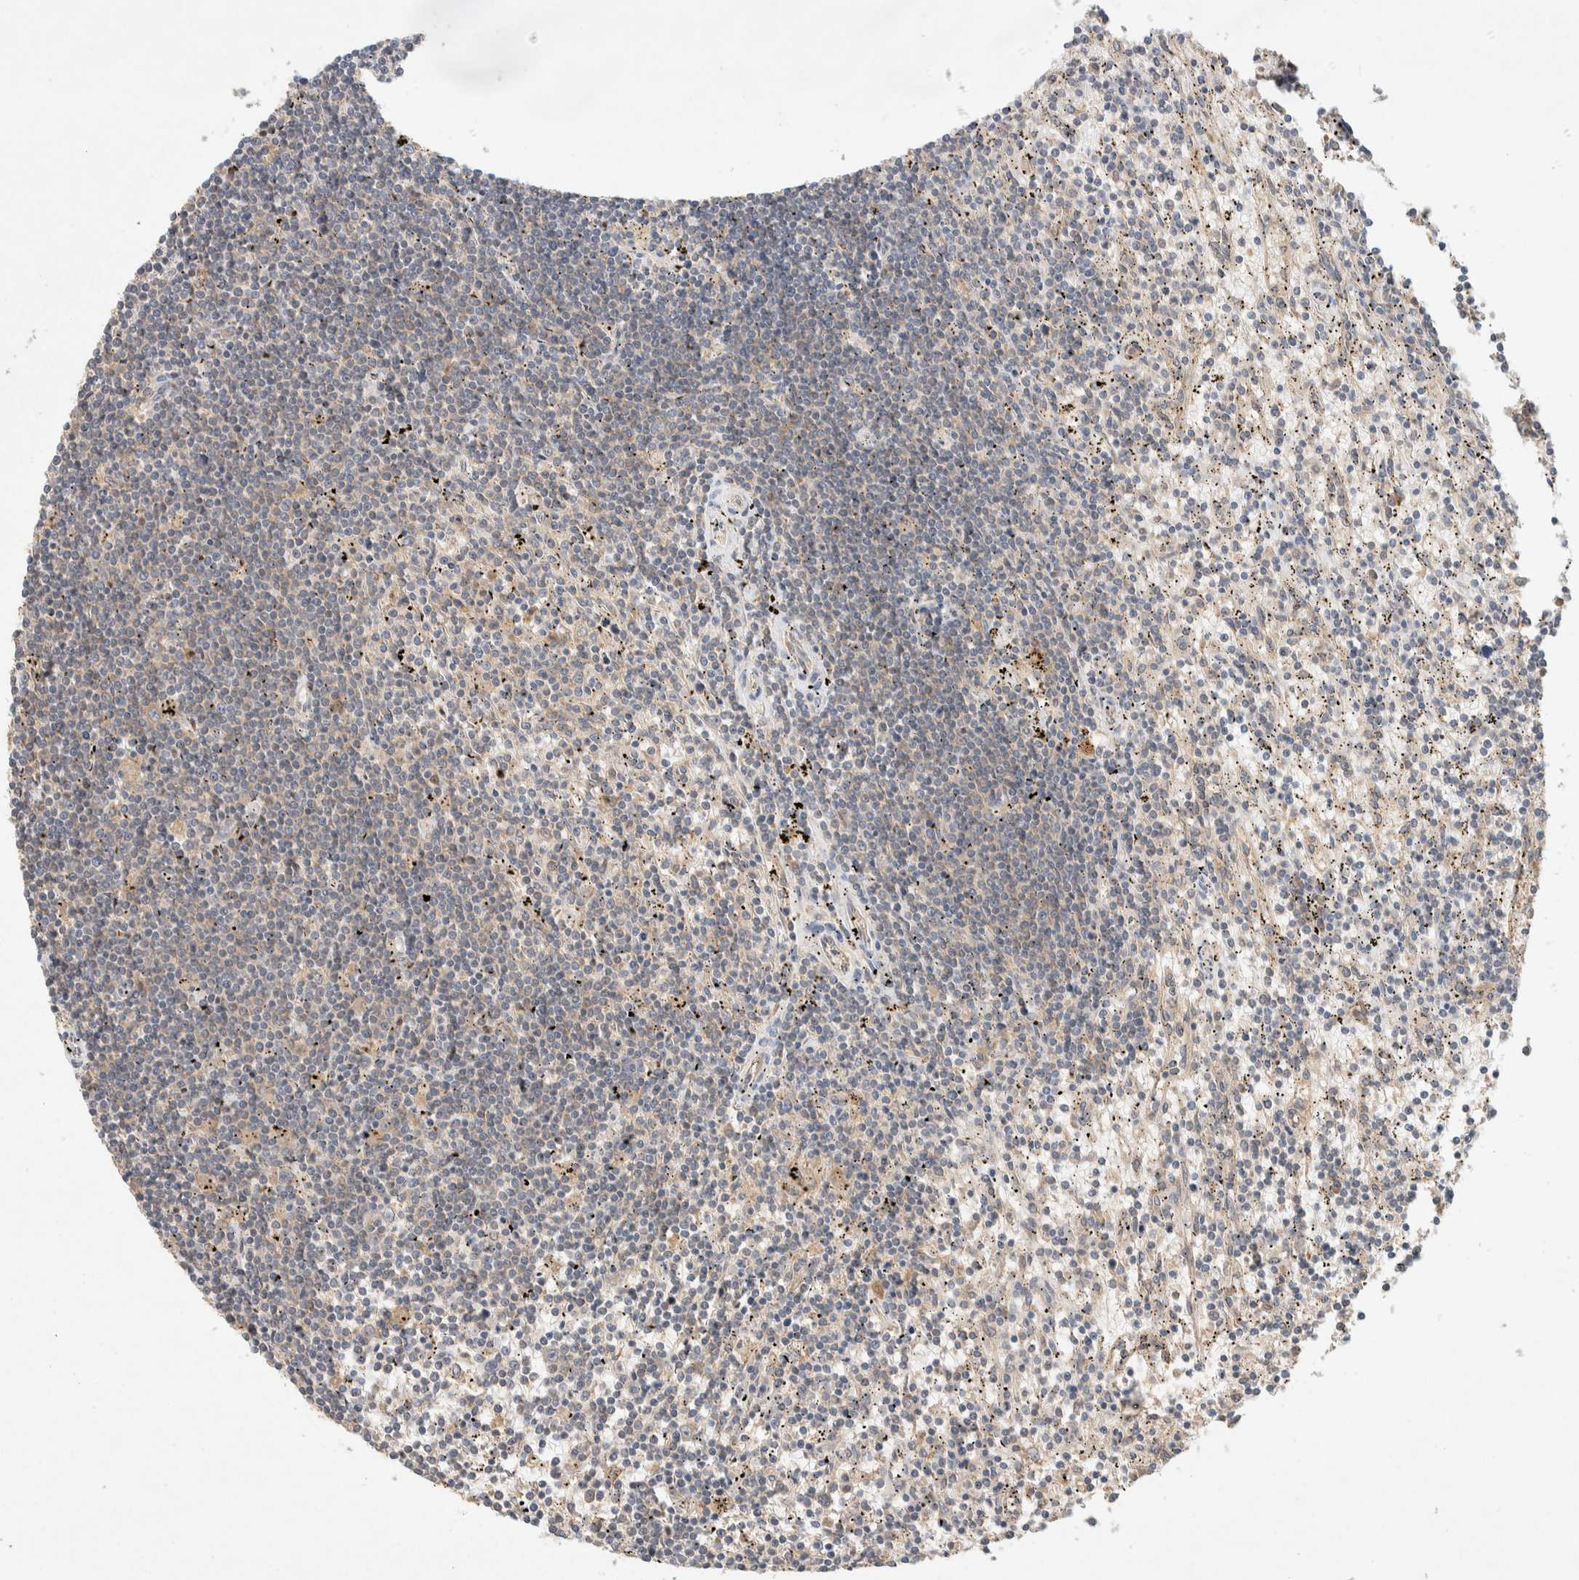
{"staining": {"intensity": "weak", "quantity": "<25%", "location": "cytoplasmic/membranous"}, "tissue": "lymphoma", "cell_type": "Tumor cells", "image_type": "cancer", "snomed": [{"axis": "morphology", "description": "Malignant lymphoma, non-Hodgkin's type, Low grade"}, {"axis": "topography", "description": "Spleen"}], "caption": "An IHC image of malignant lymphoma, non-Hodgkin's type (low-grade) is shown. There is no staining in tumor cells of malignant lymphoma, non-Hodgkin's type (low-grade).", "gene": "PXK", "patient": {"sex": "male", "age": 76}}